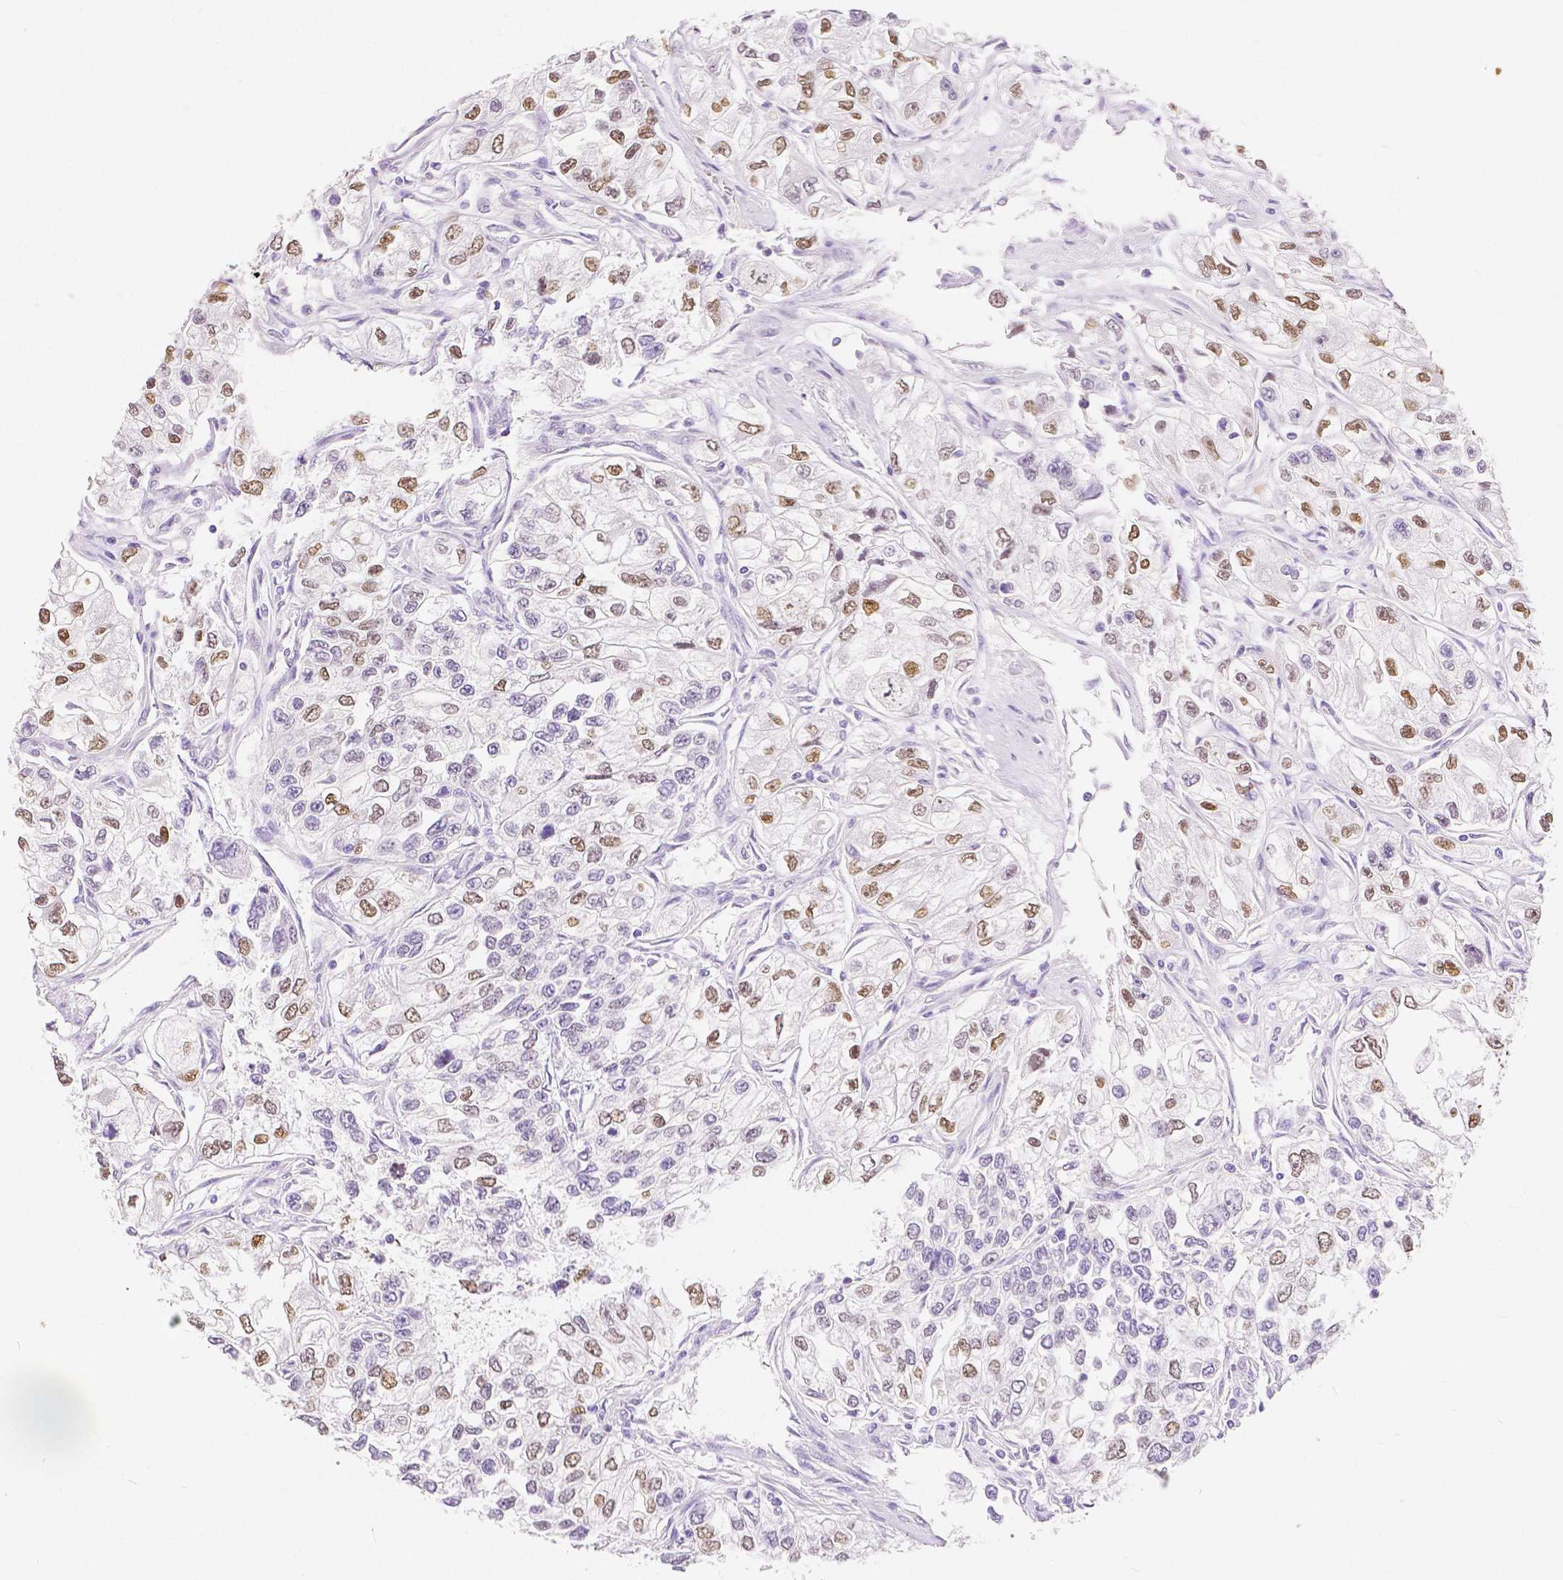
{"staining": {"intensity": "moderate", "quantity": "25%-75%", "location": "nuclear"}, "tissue": "renal cancer", "cell_type": "Tumor cells", "image_type": "cancer", "snomed": [{"axis": "morphology", "description": "Adenocarcinoma, NOS"}, {"axis": "topography", "description": "Kidney"}], "caption": "This photomicrograph reveals renal cancer stained with immunohistochemistry to label a protein in brown. The nuclear of tumor cells show moderate positivity for the protein. Nuclei are counter-stained blue.", "gene": "HNF1B", "patient": {"sex": "female", "age": 59}}